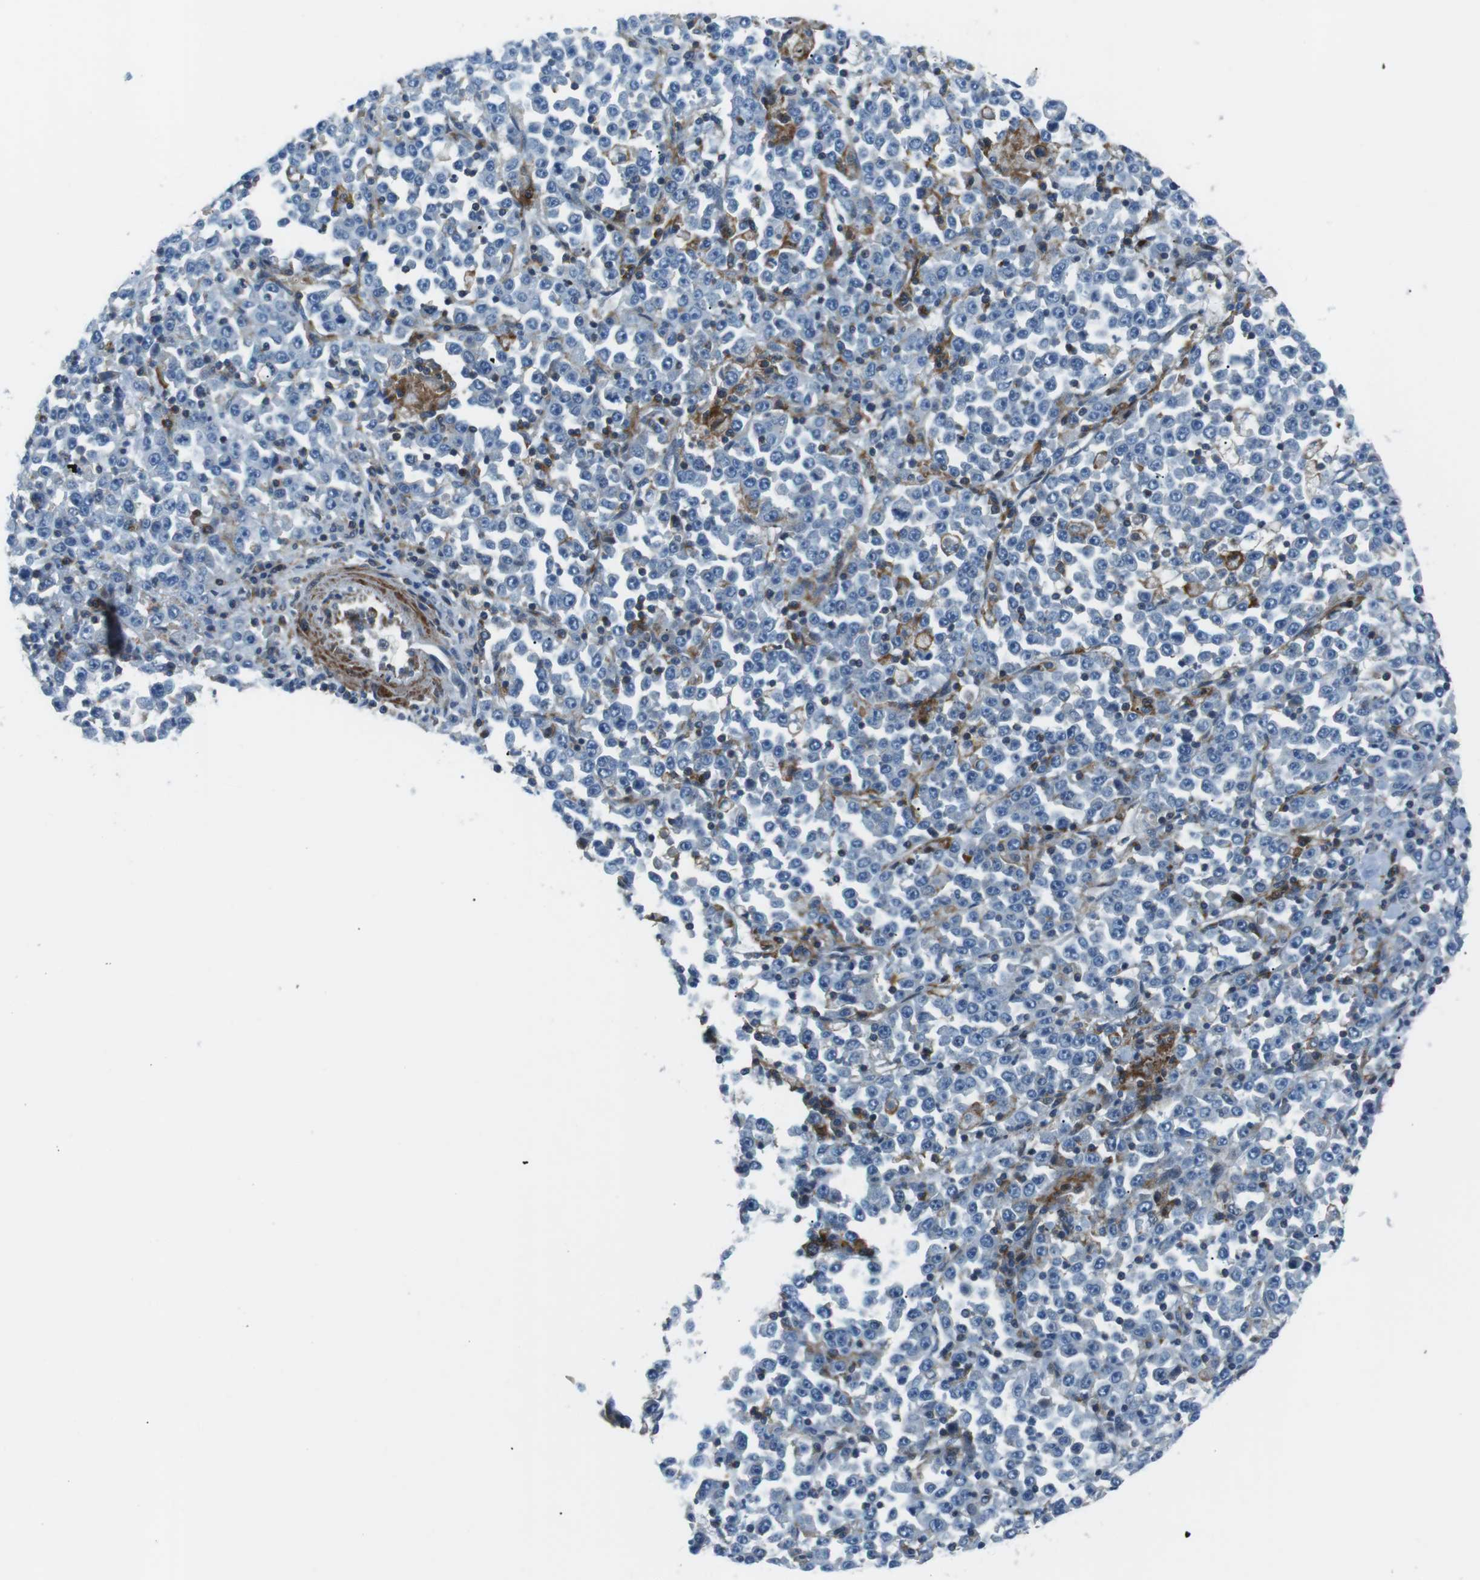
{"staining": {"intensity": "negative", "quantity": "none", "location": "none"}, "tissue": "stomach cancer", "cell_type": "Tumor cells", "image_type": "cancer", "snomed": [{"axis": "morphology", "description": "Normal tissue, NOS"}, {"axis": "morphology", "description": "Adenocarcinoma, NOS"}, {"axis": "topography", "description": "Stomach, upper"}, {"axis": "topography", "description": "Stomach"}], "caption": "Tumor cells show no significant staining in adenocarcinoma (stomach).", "gene": "ARVCF", "patient": {"sex": "male", "age": 59}}